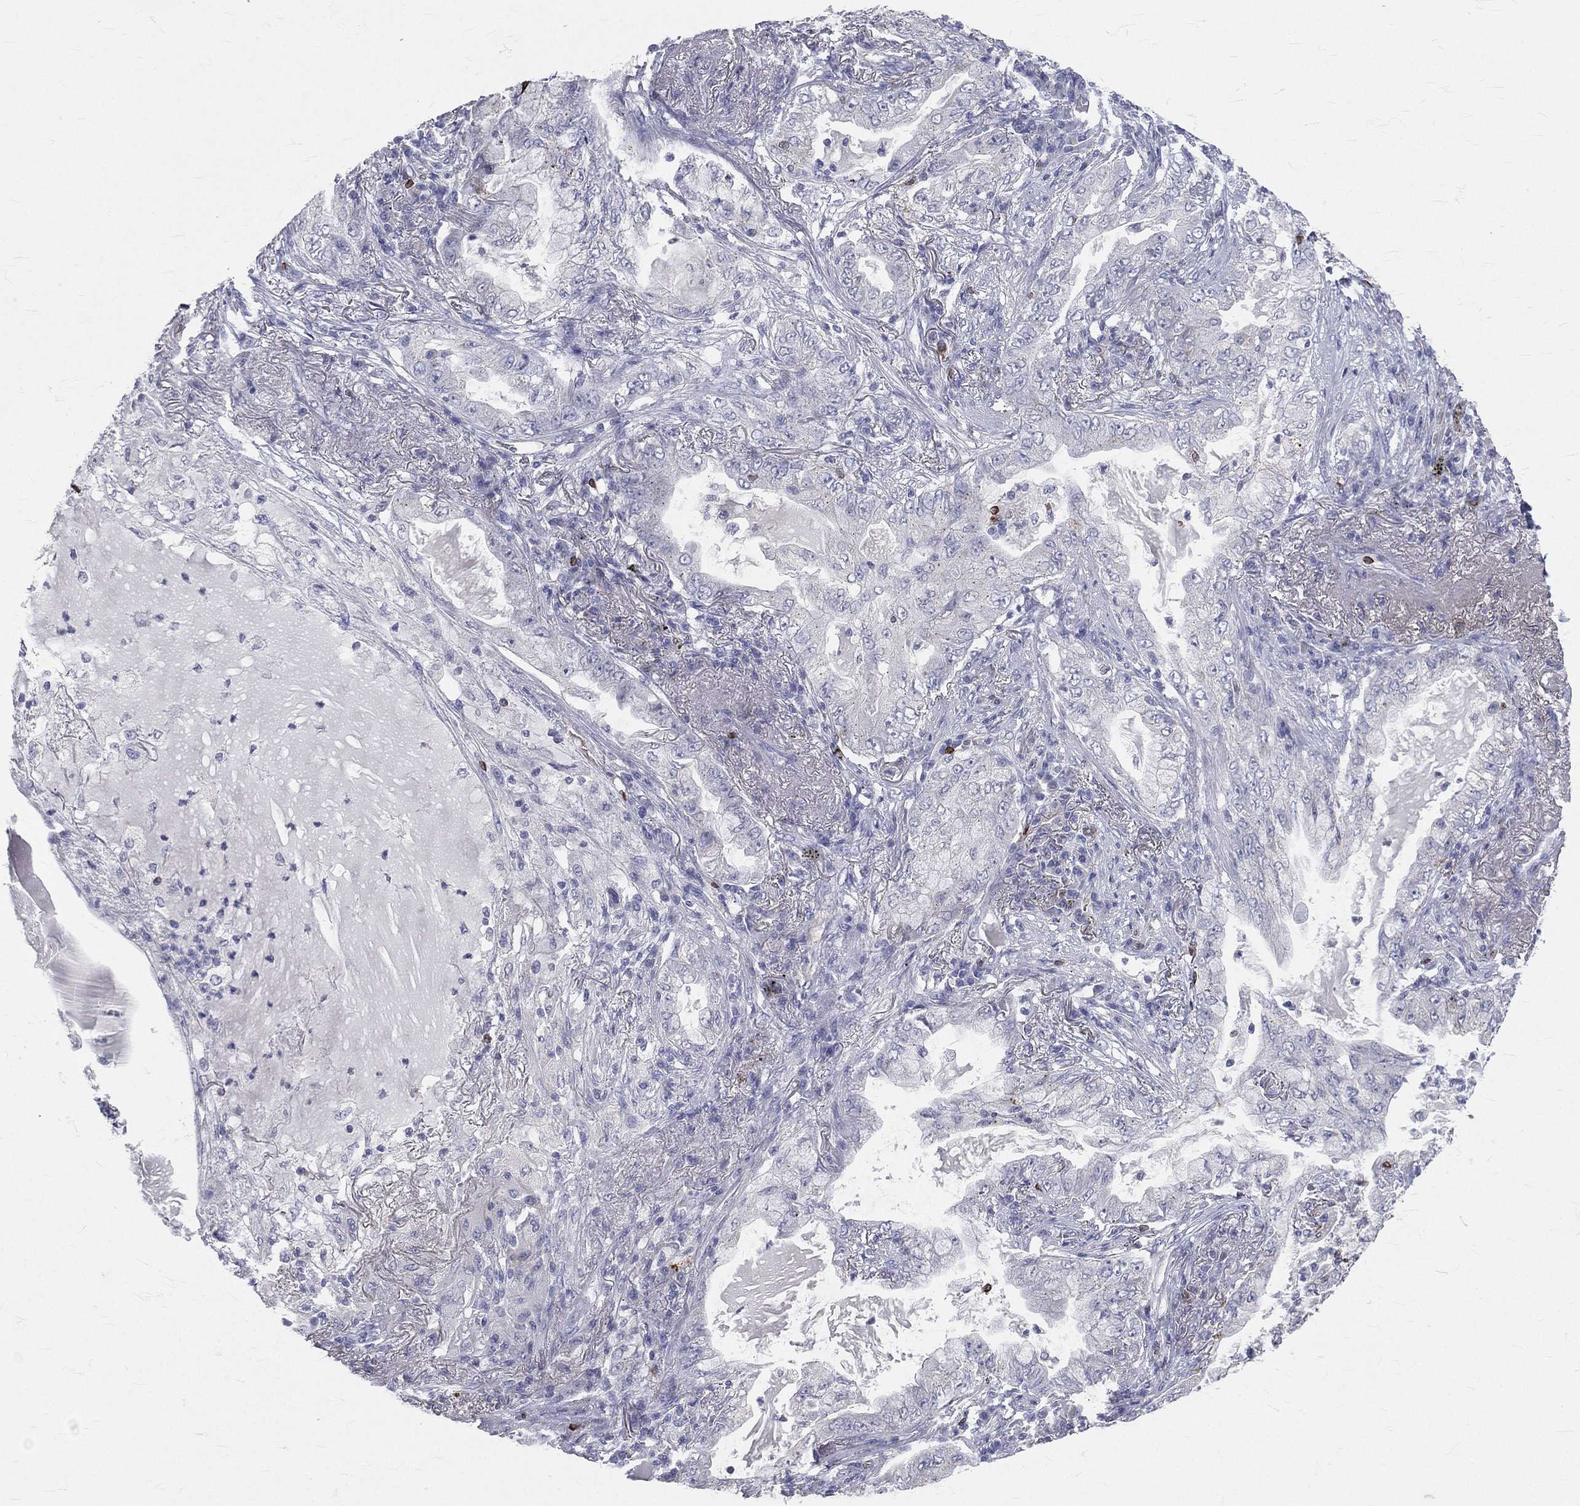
{"staining": {"intensity": "negative", "quantity": "none", "location": "none"}, "tissue": "lung cancer", "cell_type": "Tumor cells", "image_type": "cancer", "snomed": [{"axis": "morphology", "description": "Adenocarcinoma, NOS"}, {"axis": "topography", "description": "Lung"}], "caption": "Histopathology image shows no protein expression in tumor cells of lung adenocarcinoma tissue.", "gene": "CTSW", "patient": {"sex": "female", "age": 73}}